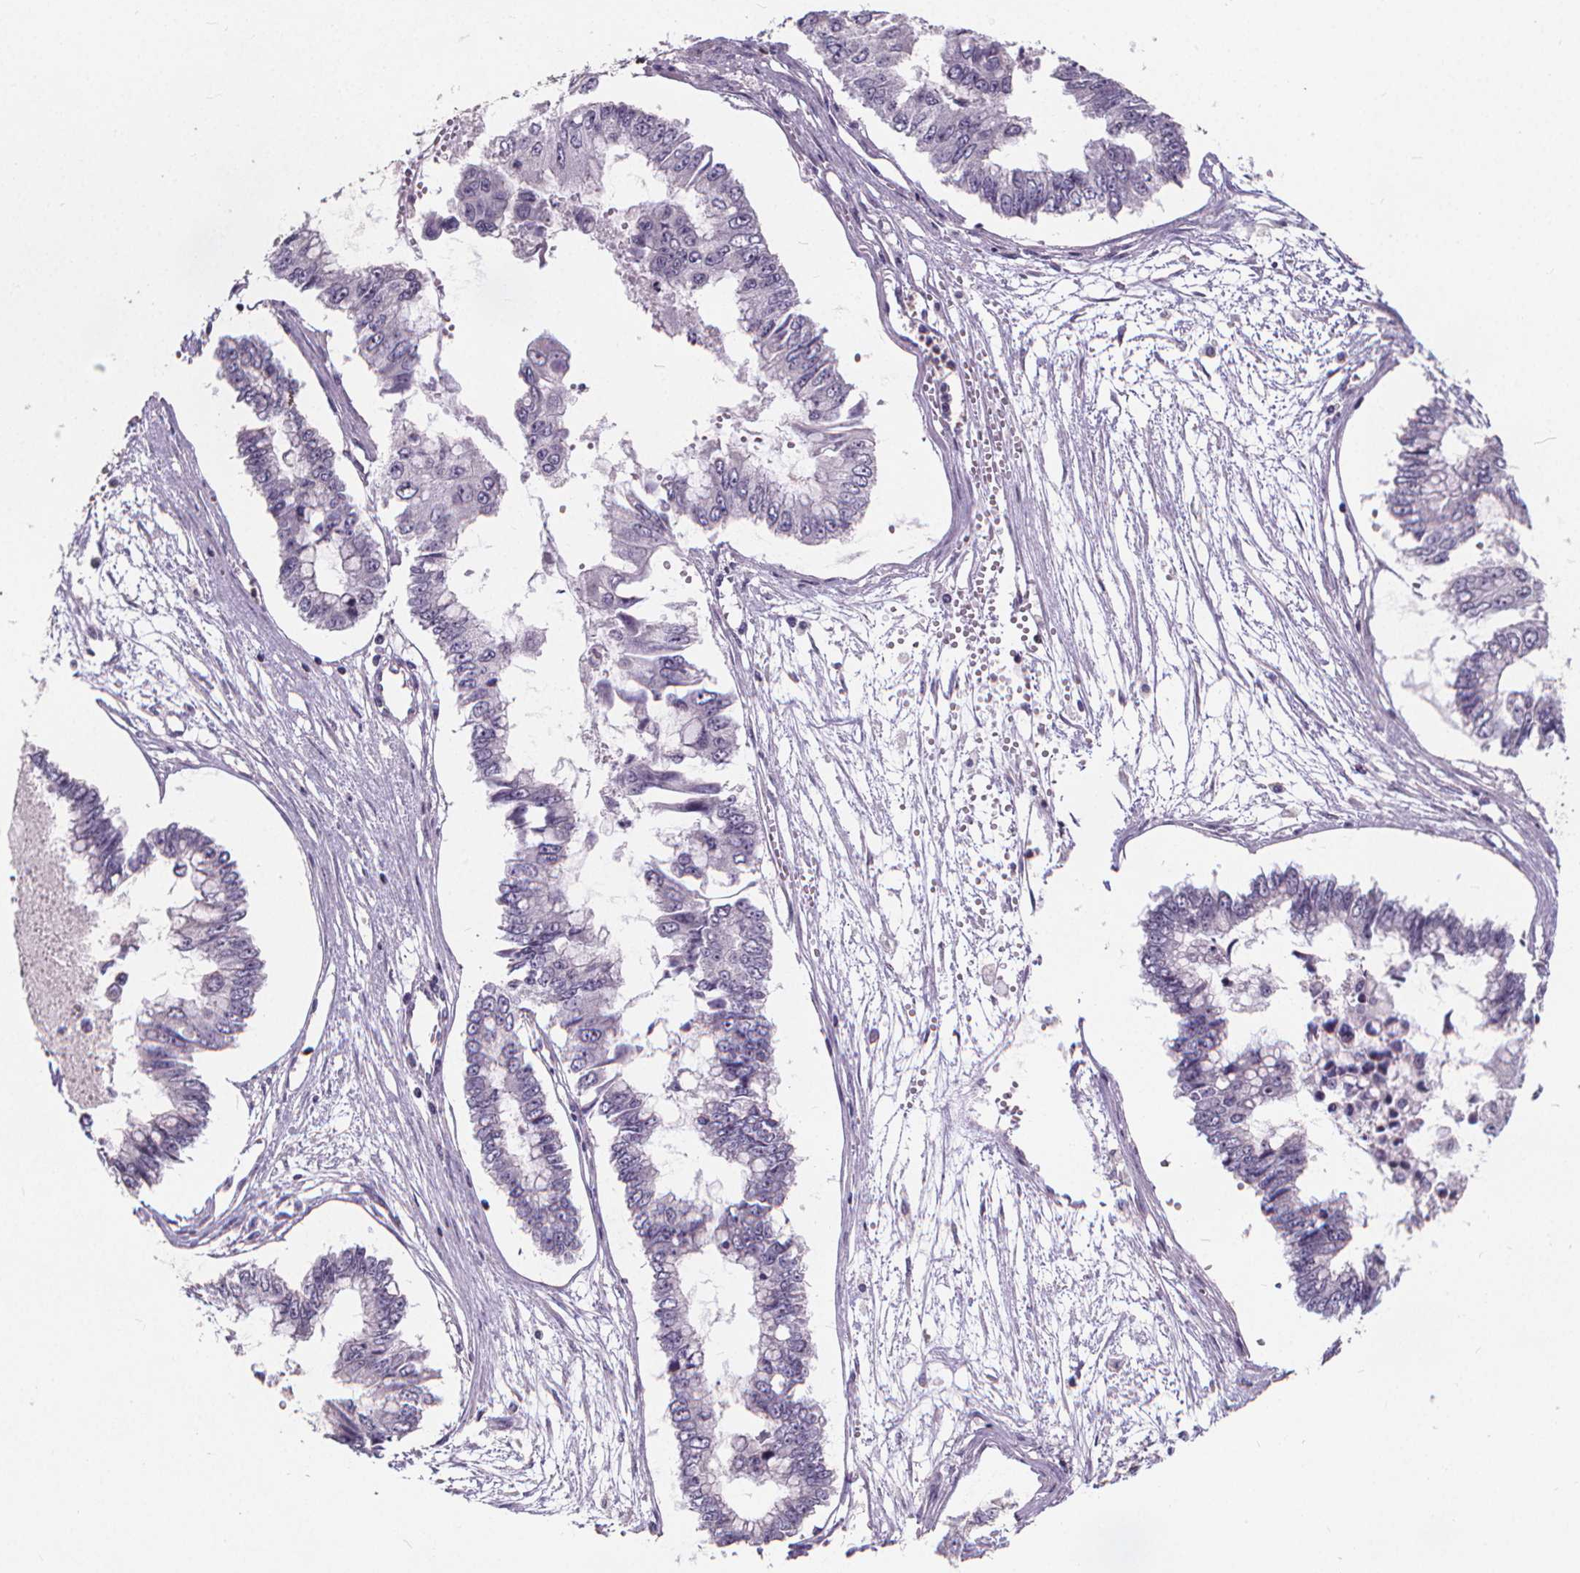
{"staining": {"intensity": "negative", "quantity": "none", "location": "none"}, "tissue": "ovarian cancer", "cell_type": "Tumor cells", "image_type": "cancer", "snomed": [{"axis": "morphology", "description": "Cystadenocarcinoma, mucinous, NOS"}, {"axis": "topography", "description": "Ovary"}], "caption": "This is an IHC micrograph of human ovarian cancer. There is no expression in tumor cells.", "gene": "ATP6V1D", "patient": {"sex": "female", "age": 72}}